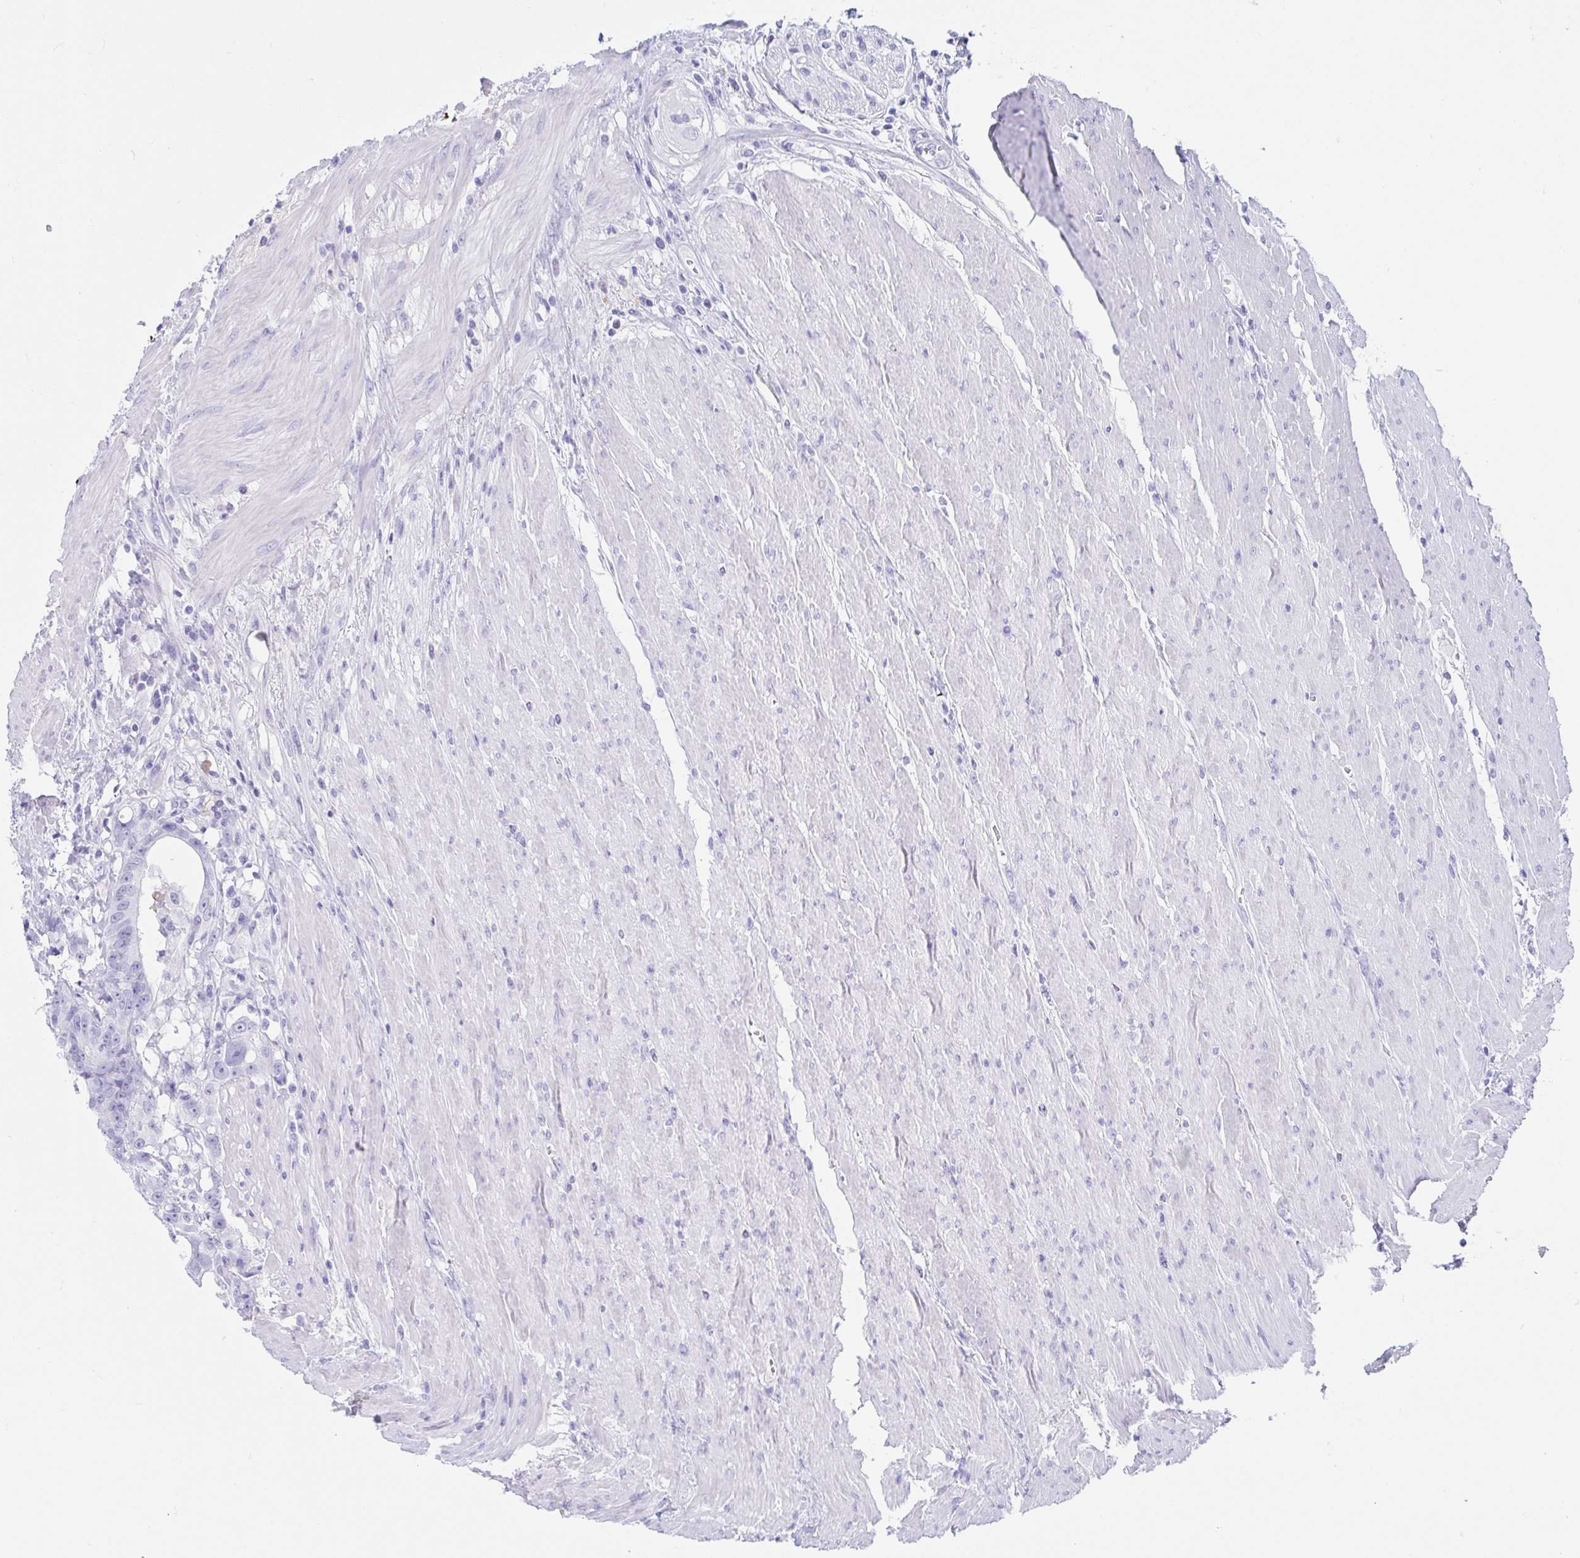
{"staining": {"intensity": "negative", "quantity": "none", "location": "none"}, "tissue": "colorectal cancer", "cell_type": "Tumor cells", "image_type": "cancer", "snomed": [{"axis": "morphology", "description": "Adenocarcinoma, NOS"}, {"axis": "topography", "description": "Rectum"}], "caption": "A photomicrograph of human adenocarcinoma (colorectal) is negative for staining in tumor cells.", "gene": "GKN1", "patient": {"sex": "female", "age": 62}}